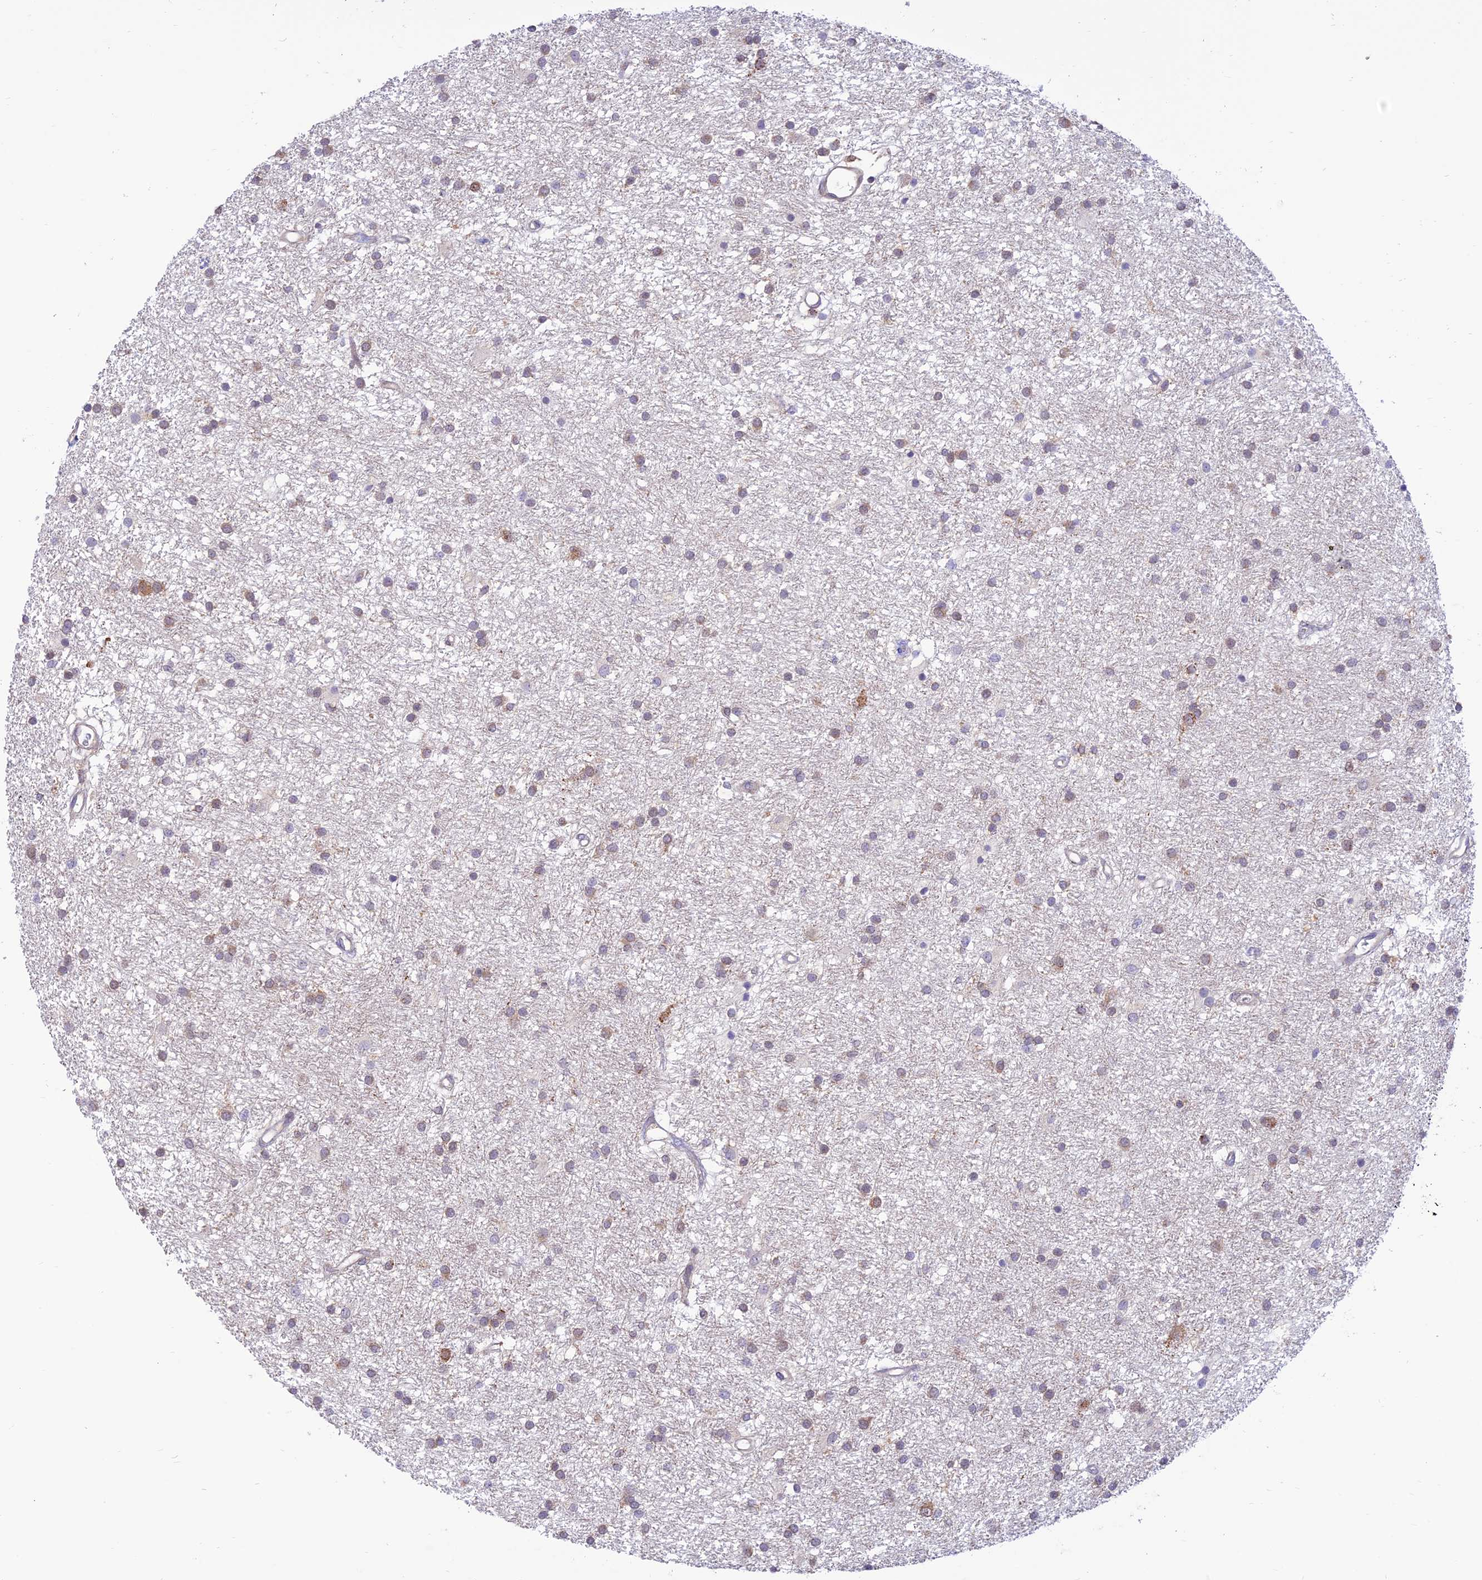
{"staining": {"intensity": "weak", "quantity": "25%-75%", "location": "cytoplasmic/membranous"}, "tissue": "glioma", "cell_type": "Tumor cells", "image_type": "cancer", "snomed": [{"axis": "morphology", "description": "Glioma, malignant, High grade"}, {"axis": "topography", "description": "Brain"}], "caption": "Glioma stained with DAB (3,3'-diaminobenzidine) immunohistochemistry (IHC) exhibits low levels of weak cytoplasmic/membranous positivity in approximately 25%-75% of tumor cells.", "gene": "FAM186B", "patient": {"sex": "male", "age": 77}}